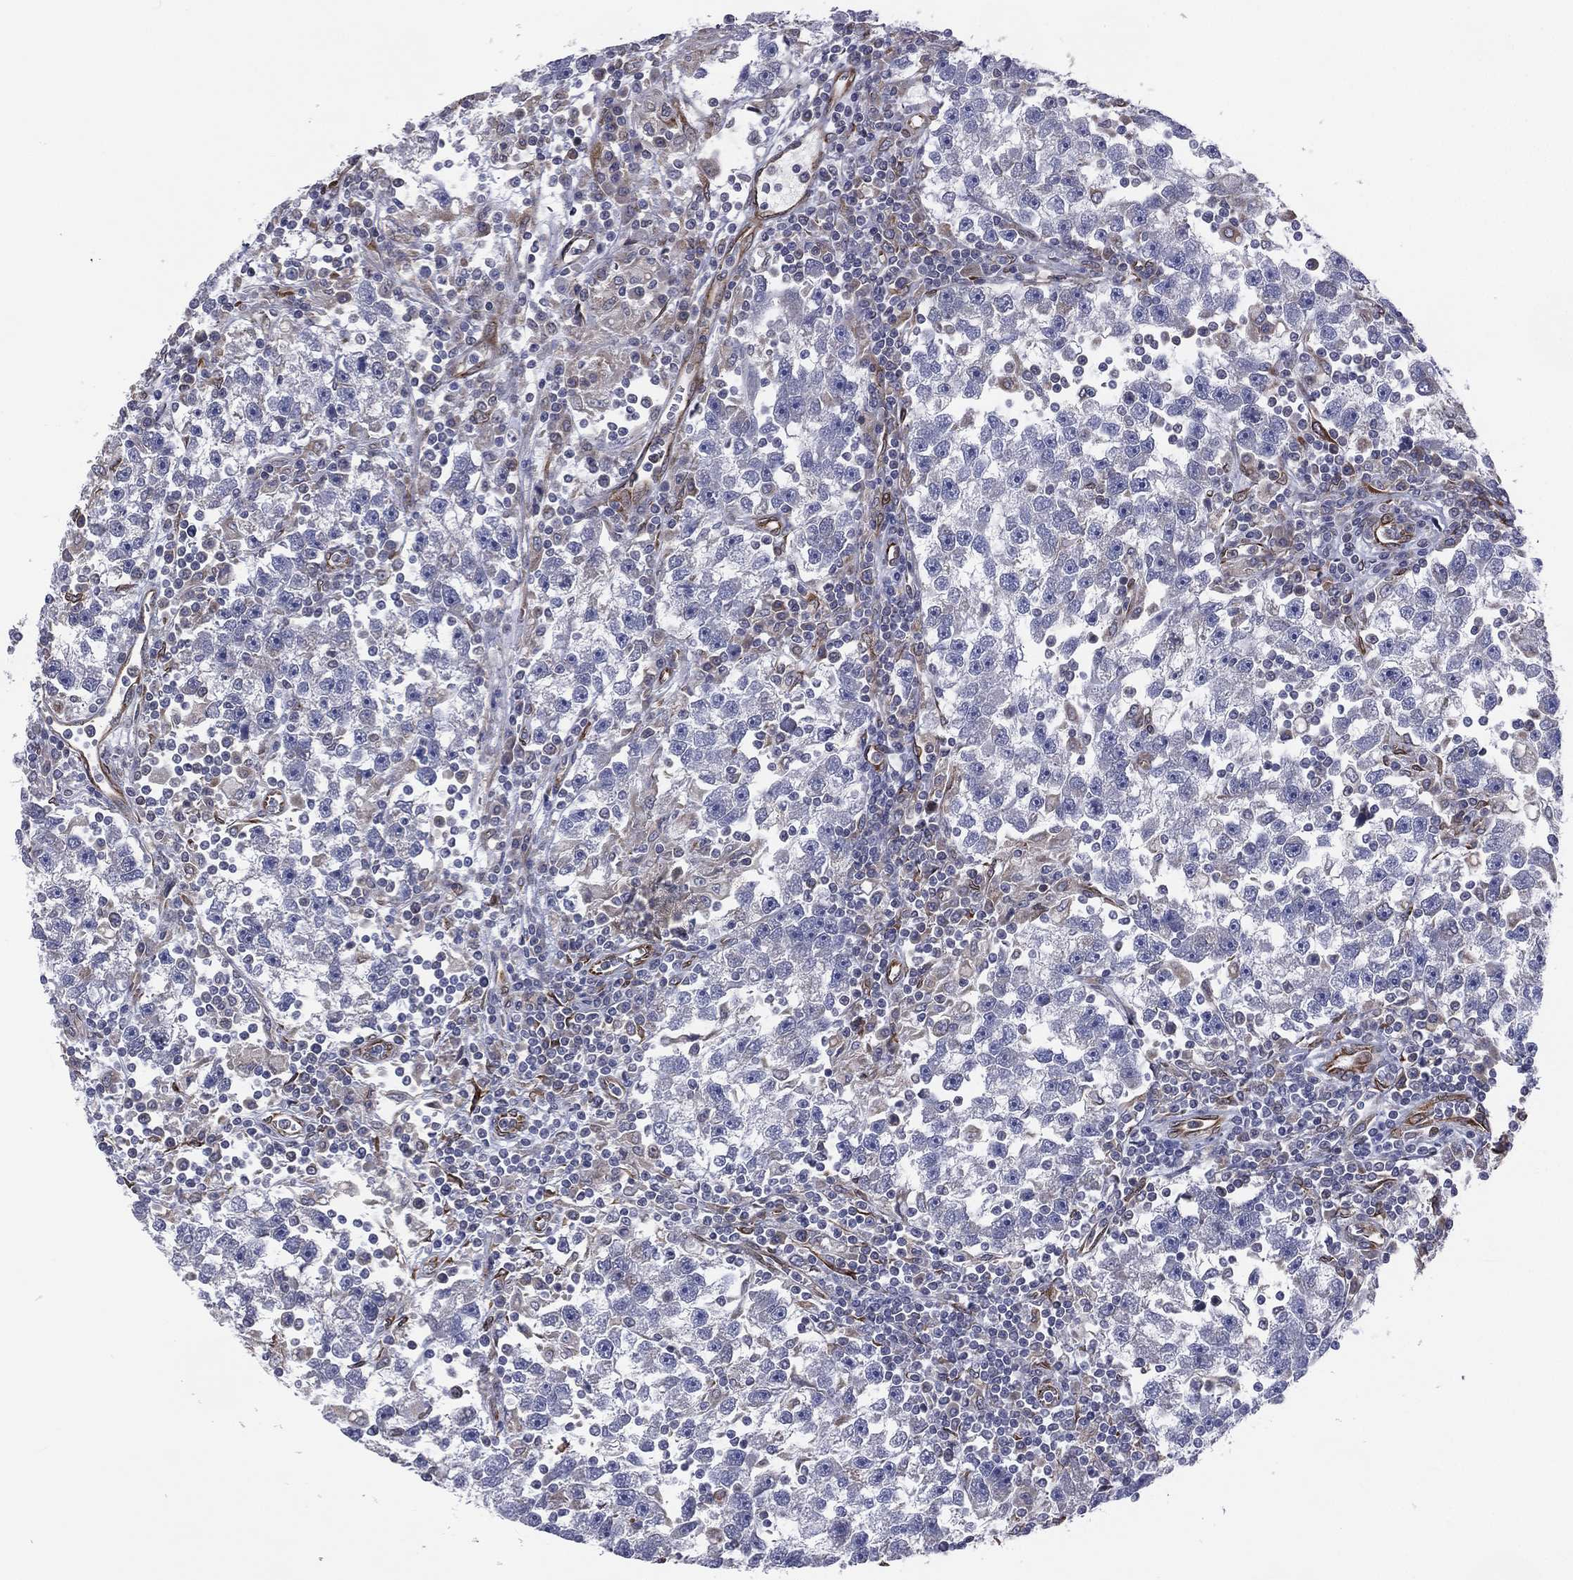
{"staining": {"intensity": "negative", "quantity": "none", "location": "none"}, "tissue": "testis cancer", "cell_type": "Tumor cells", "image_type": "cancer", "snomed": [{"axis": "morphology", "description": "Seminoma, NOS"}, {"axis": "topography", "description": "Testis"}], "caption": "There is no significant staining in tumor cells of testis cancer (seminoma).", "gene": "PGRMC1", "patient": {"sex": "male", "age": 47}}